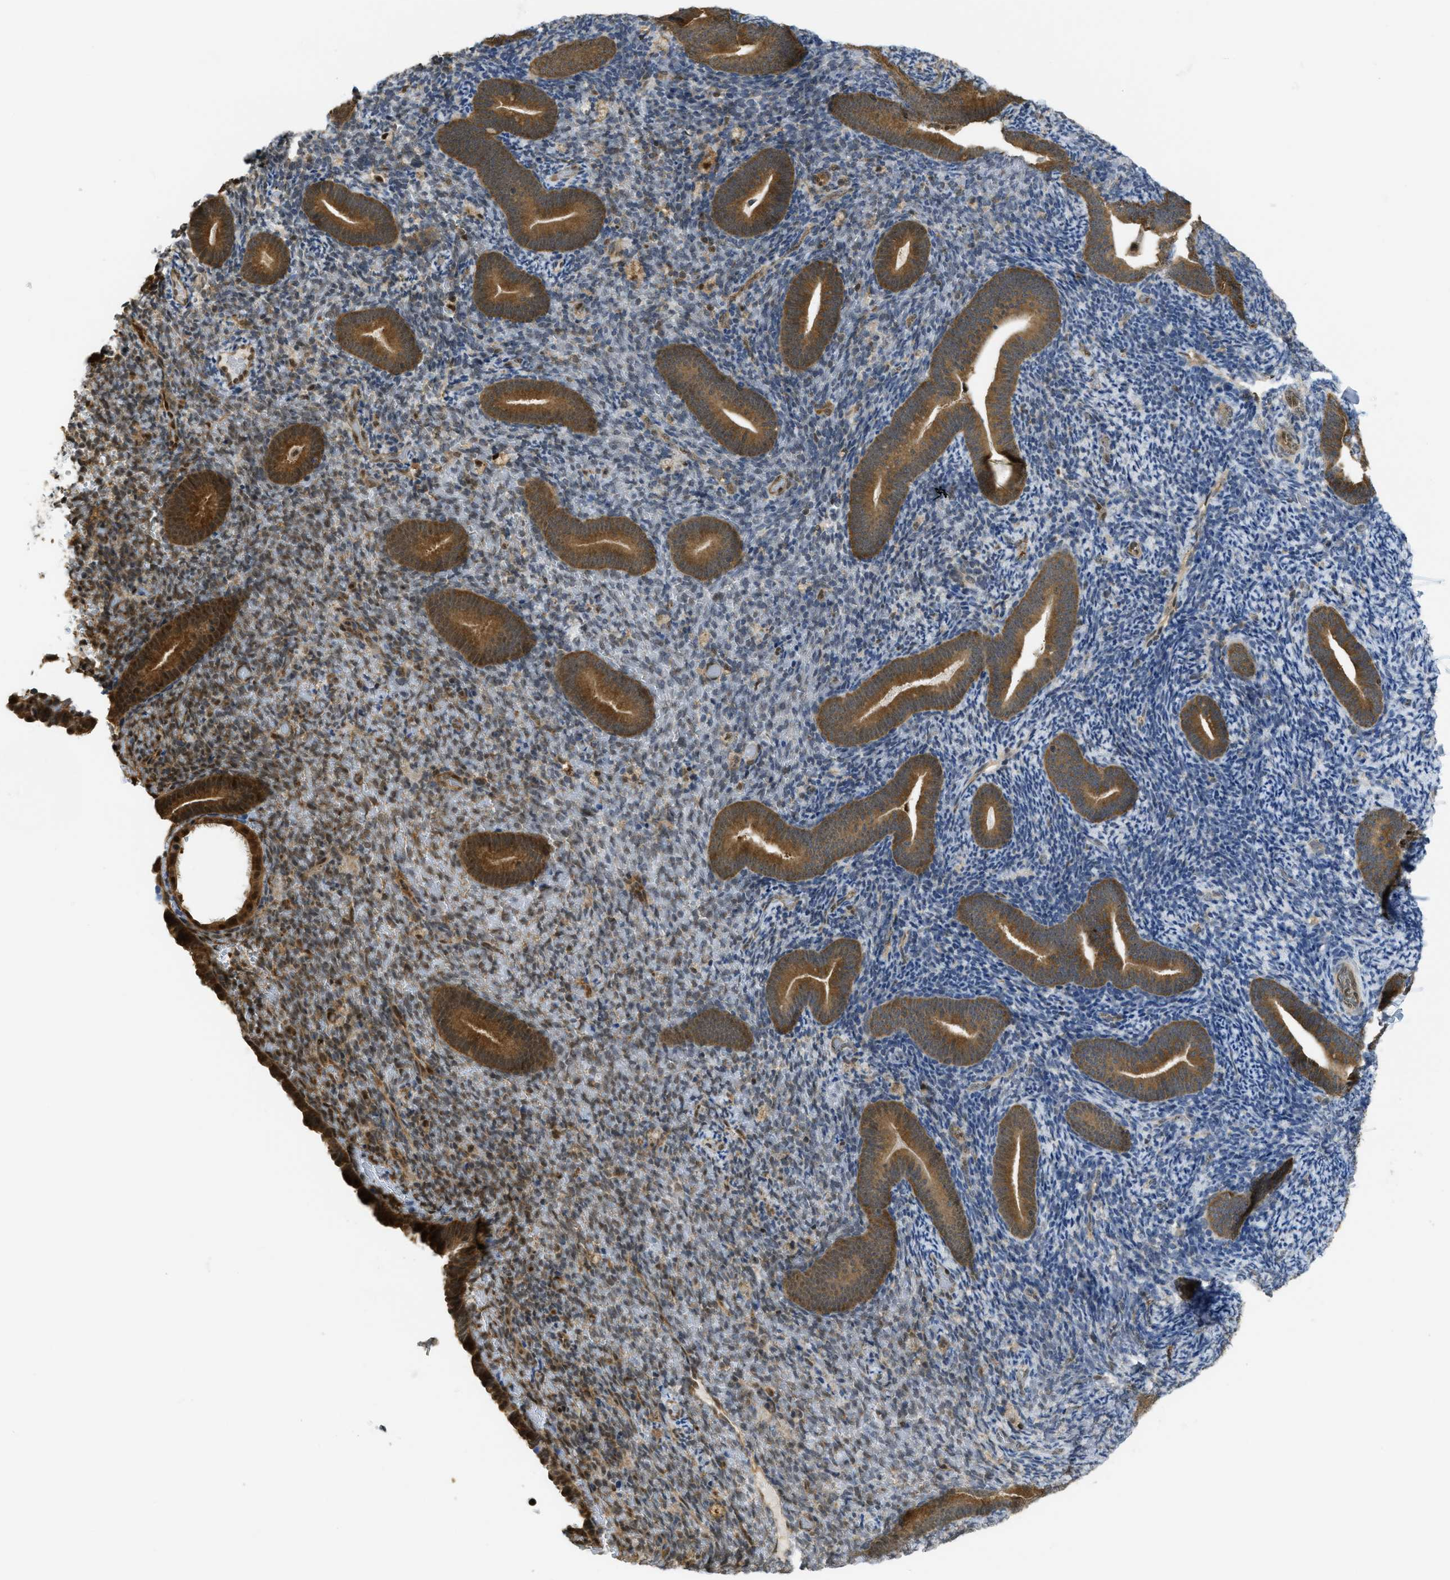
{"staining": {"intensity": "weak", "quantity": "<25%", "location": "nuclear"}, "tissue": "endometrium", "cell_type": "Cells in endometrial stroma", "image_type": "normal", "snomed": [{"axis": "morphology", "description": "Normal tissue, NOS"}, {"axis": "topography", "description": "Endometrium"}], "caption": "This photomicrograph is of benign endometrium stained with immunohistochemistry (IHC) to label a protein in brown with the nuclei are counter-stained blue. There is no expression in cells in endometrial stroma.", "gene": "PSMC5", "patient": {"sex": "female", "age": 51}}